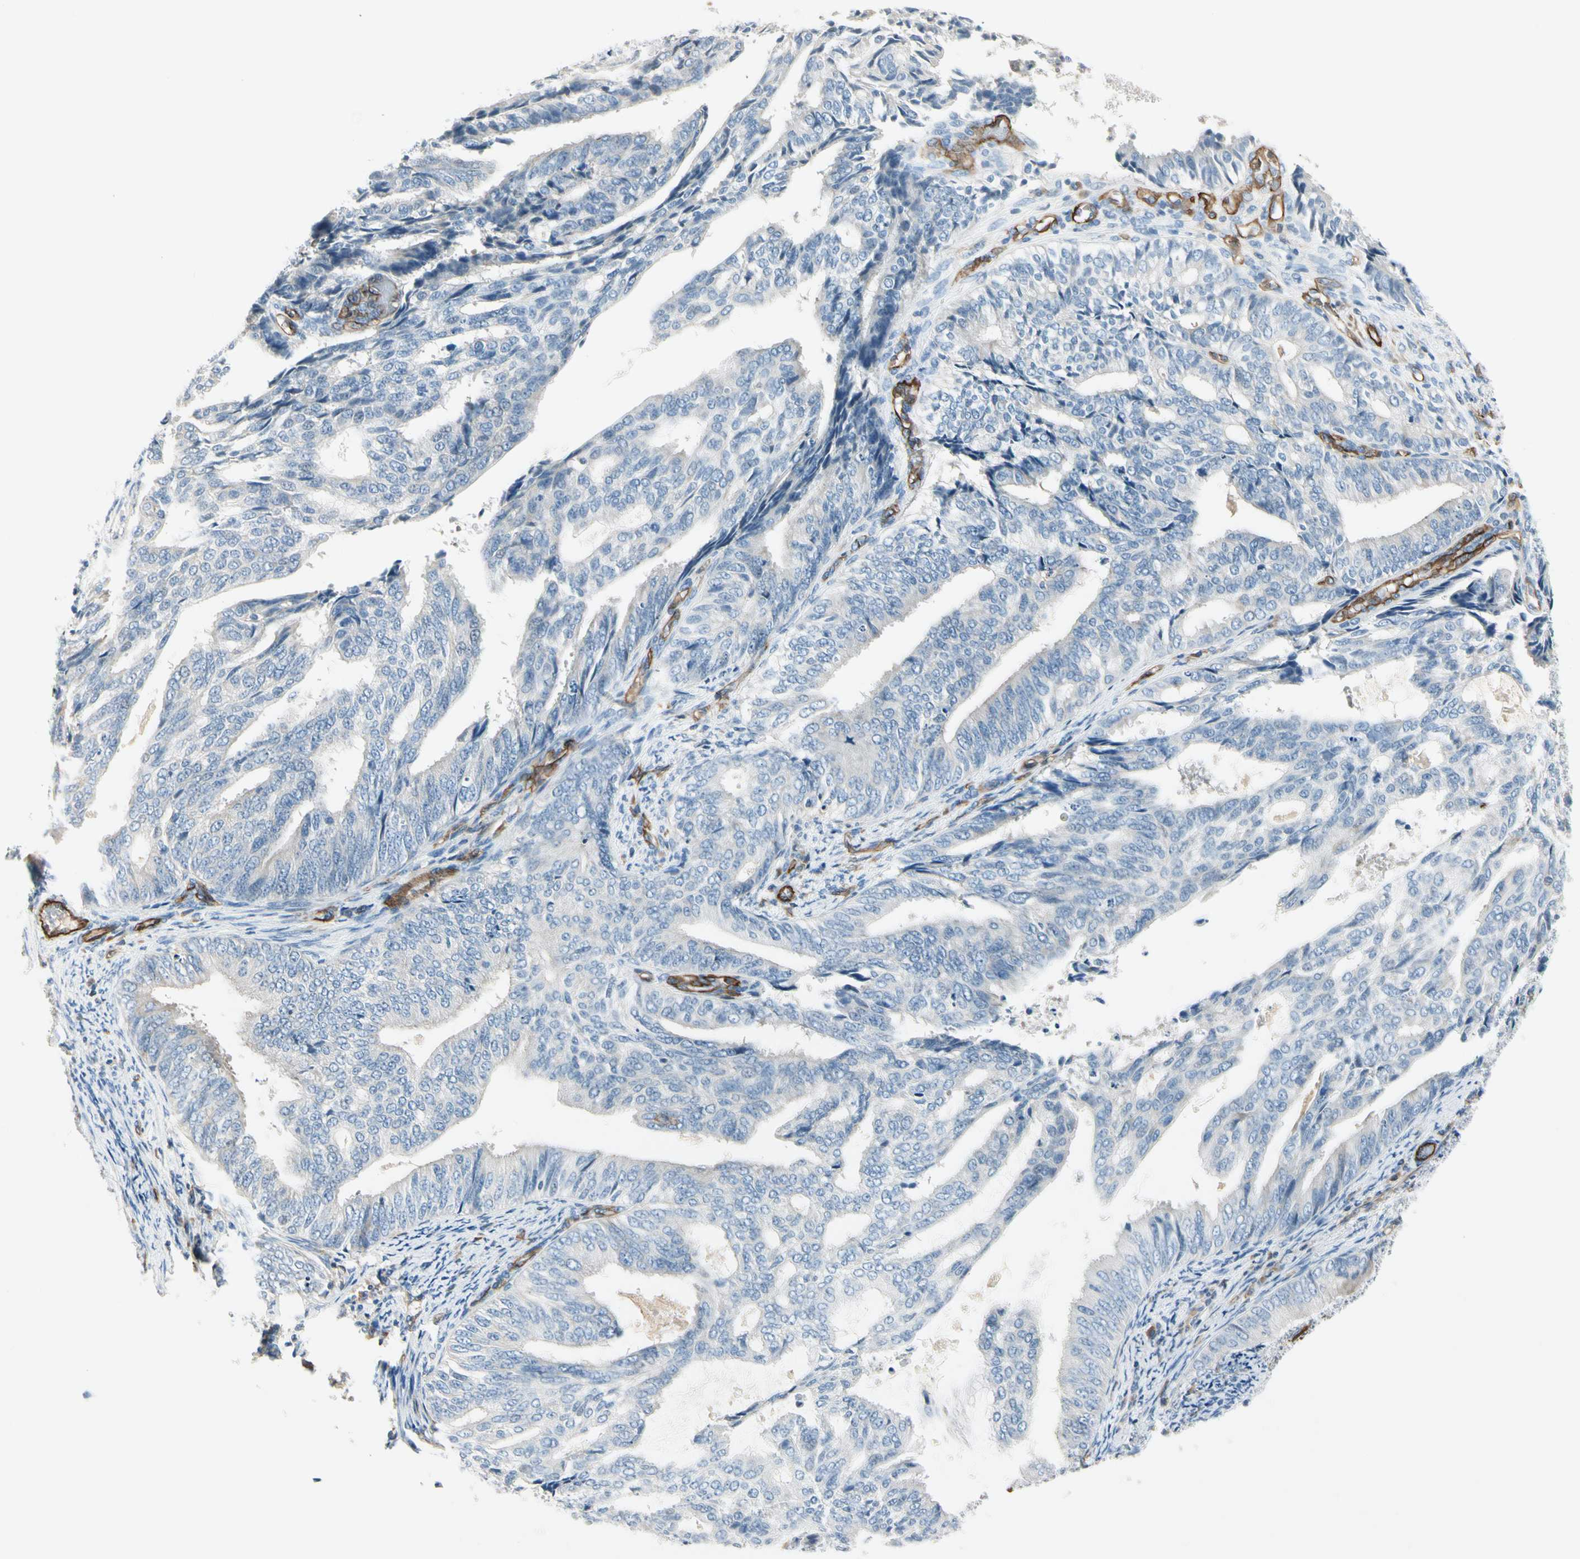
{"staining": {"intensity": "negative", "quantity": "none", "location": "none"}, "tissue": "endometrial cancer", "cell_type": "Tumor cells", "image_type": "cancer", "snomed": [{"axis": "morphology", "description": "Adenocarcinoma, NOS"}, {"axis": "topography", "description": "Endometrium"}], "caption": "A photomicrograph of human endometrial adenocarcinoma is negative for staining in tumor cells.", "gene": "CD93", "patient": {"sex": "female", "age": 58}}